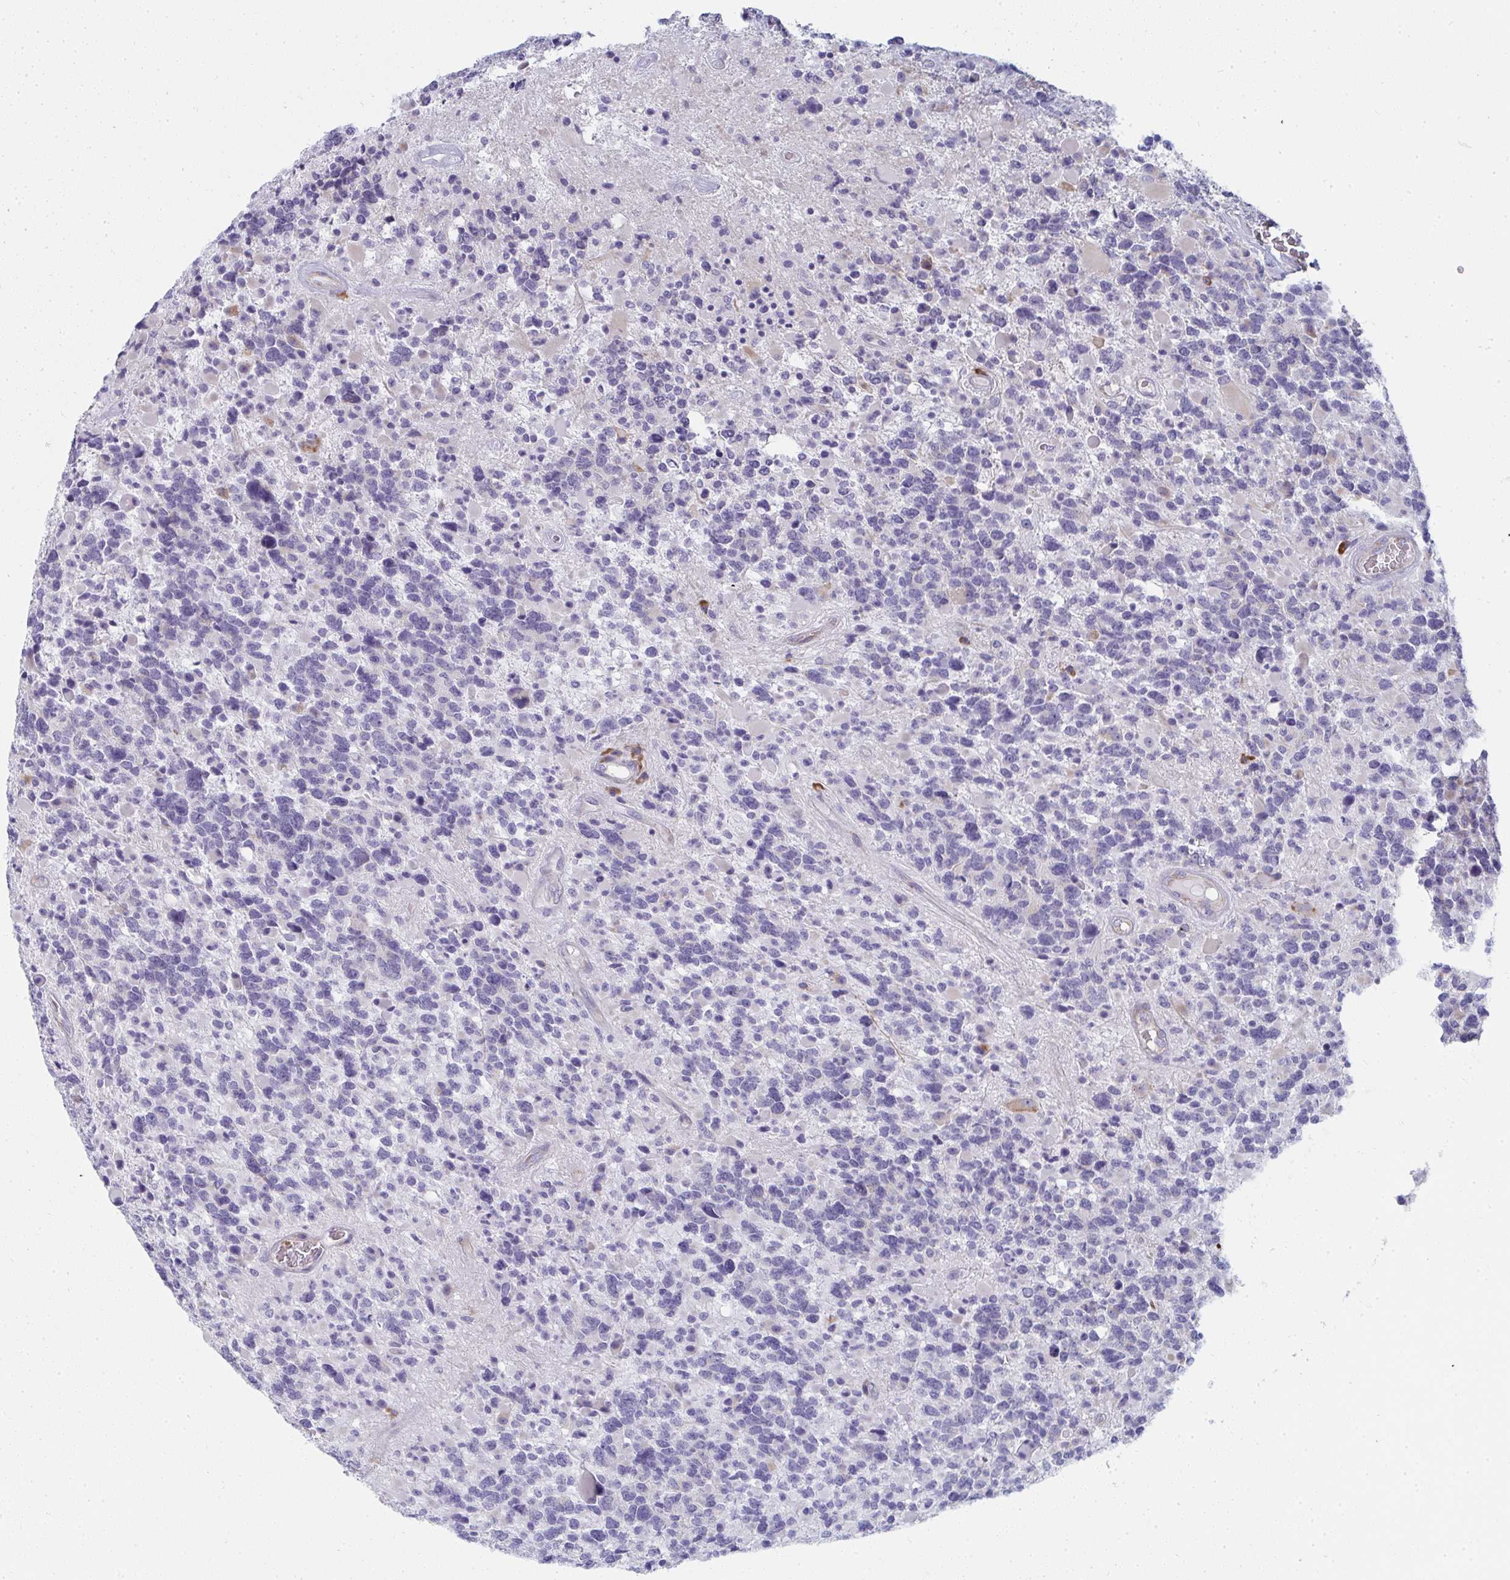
{"staining": {"intensity": "negative", "quantity": "none", "location": "none"}, "tissue": "glioma", "cell_type": "Tumor cells", "image_type": "cancer", "snomed": [{"axis": "morphology", "description": "Glioma, malignant, High grade"}, {"axis": "topography", "description": "Brain"}], "caption": "Tumor cells show no significant protein staining in glioma.", "gene": "SHROOM1", "patient": {"sex": "female", "age": 40}}